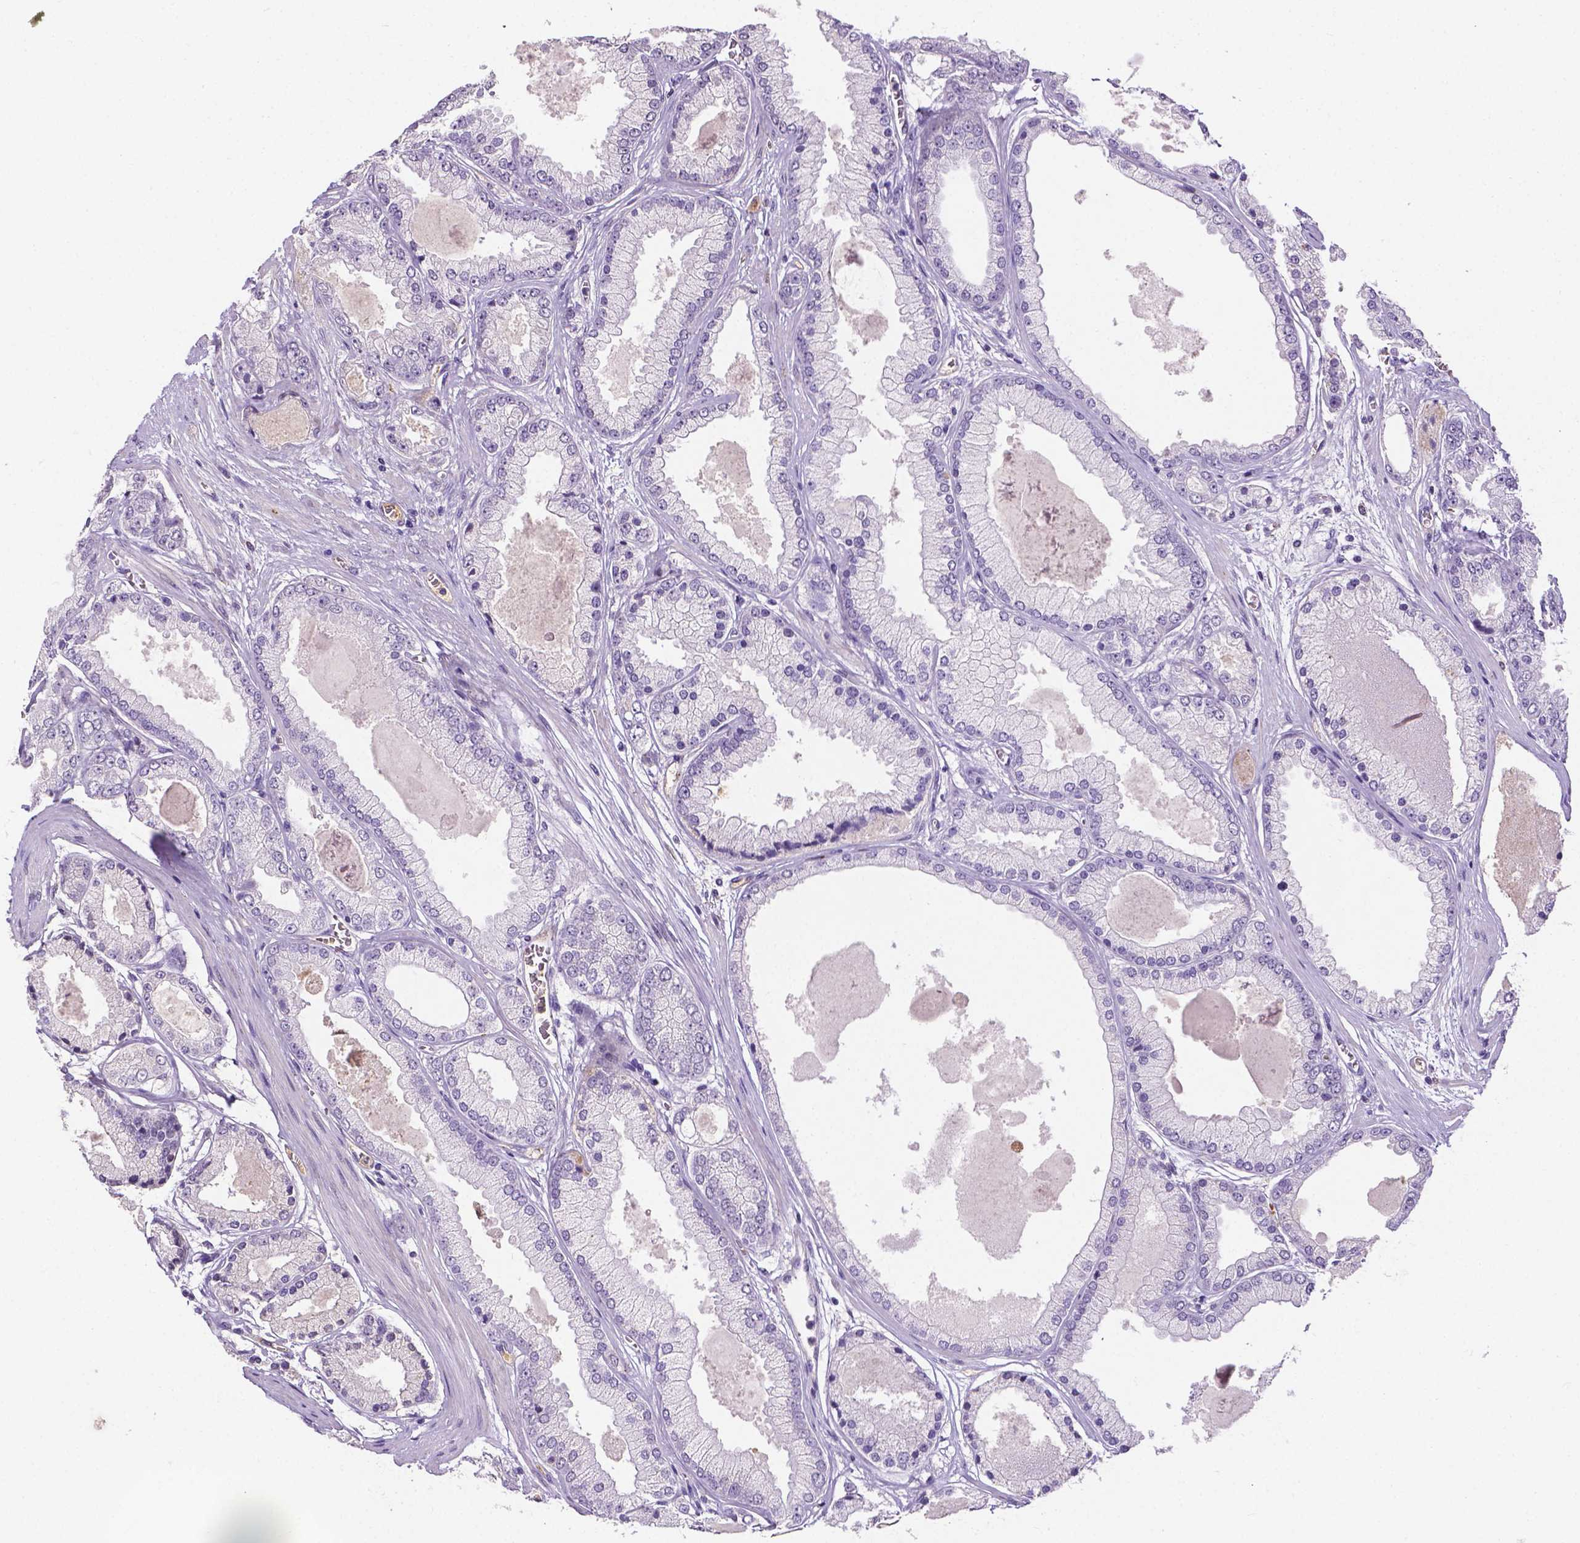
{"staining": {"intensity": "negative", "quantity": "none", "location": "none"}, "tissue": "prostate cancer", "cell_type": "Tumor cells", "image_type": "cancer", "snomed": [{"axis": "morphology", "description": "Adenocarcinoma, High grade"}, {"axis": "topography", "description": "Prostate"}], "caption": "Photomicrograph shows no significant protein expression in tumor cells of prostate cancer.", "gene": "APOE", "patient": {"sex": "male", "age": 67}}